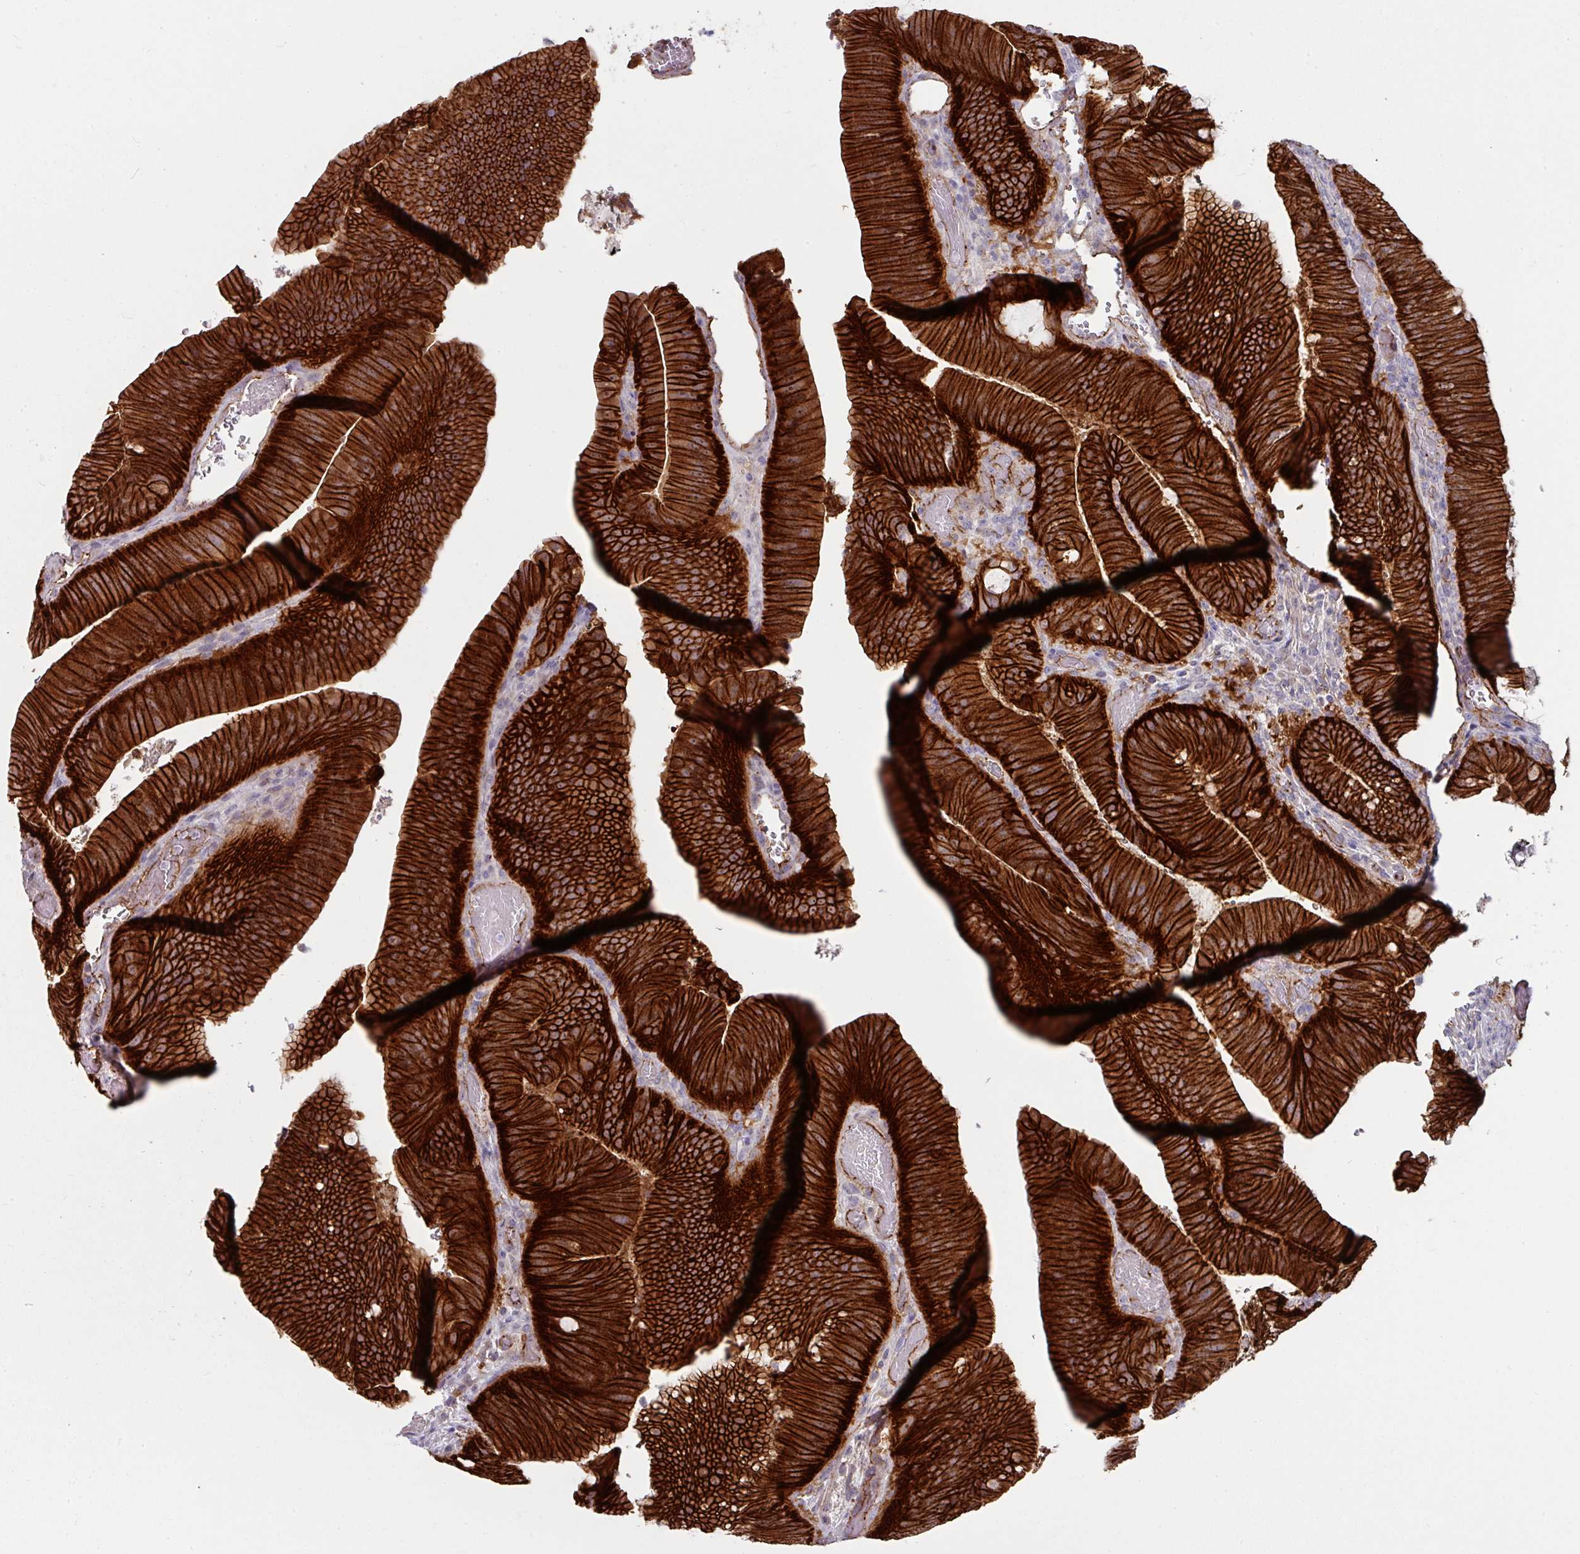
{"staining": {"intensity": "strong", "quantity": ">75%", "location": "cytoplasmic/membranous"}, "tissue": "colorectal cancer", "cell_type": "Tumor cells", "image_type": "cancer", "snomed": [{"axis": "morphology", "description": "Adenocarcinoma, NOS"}, {"axis": "topography", "description": "Colon"}], "caption": "The photomicrograph reveals a brown stain indicating the presence of a protein in the cytoplasmic/membranous of tumor cells in colorectal cancer (adenocarcinoma). (Brightfield microscopy of DAB IHC at high magnification).", "gene": "JUP", "patient": {"sex": "female", "age": 43}}